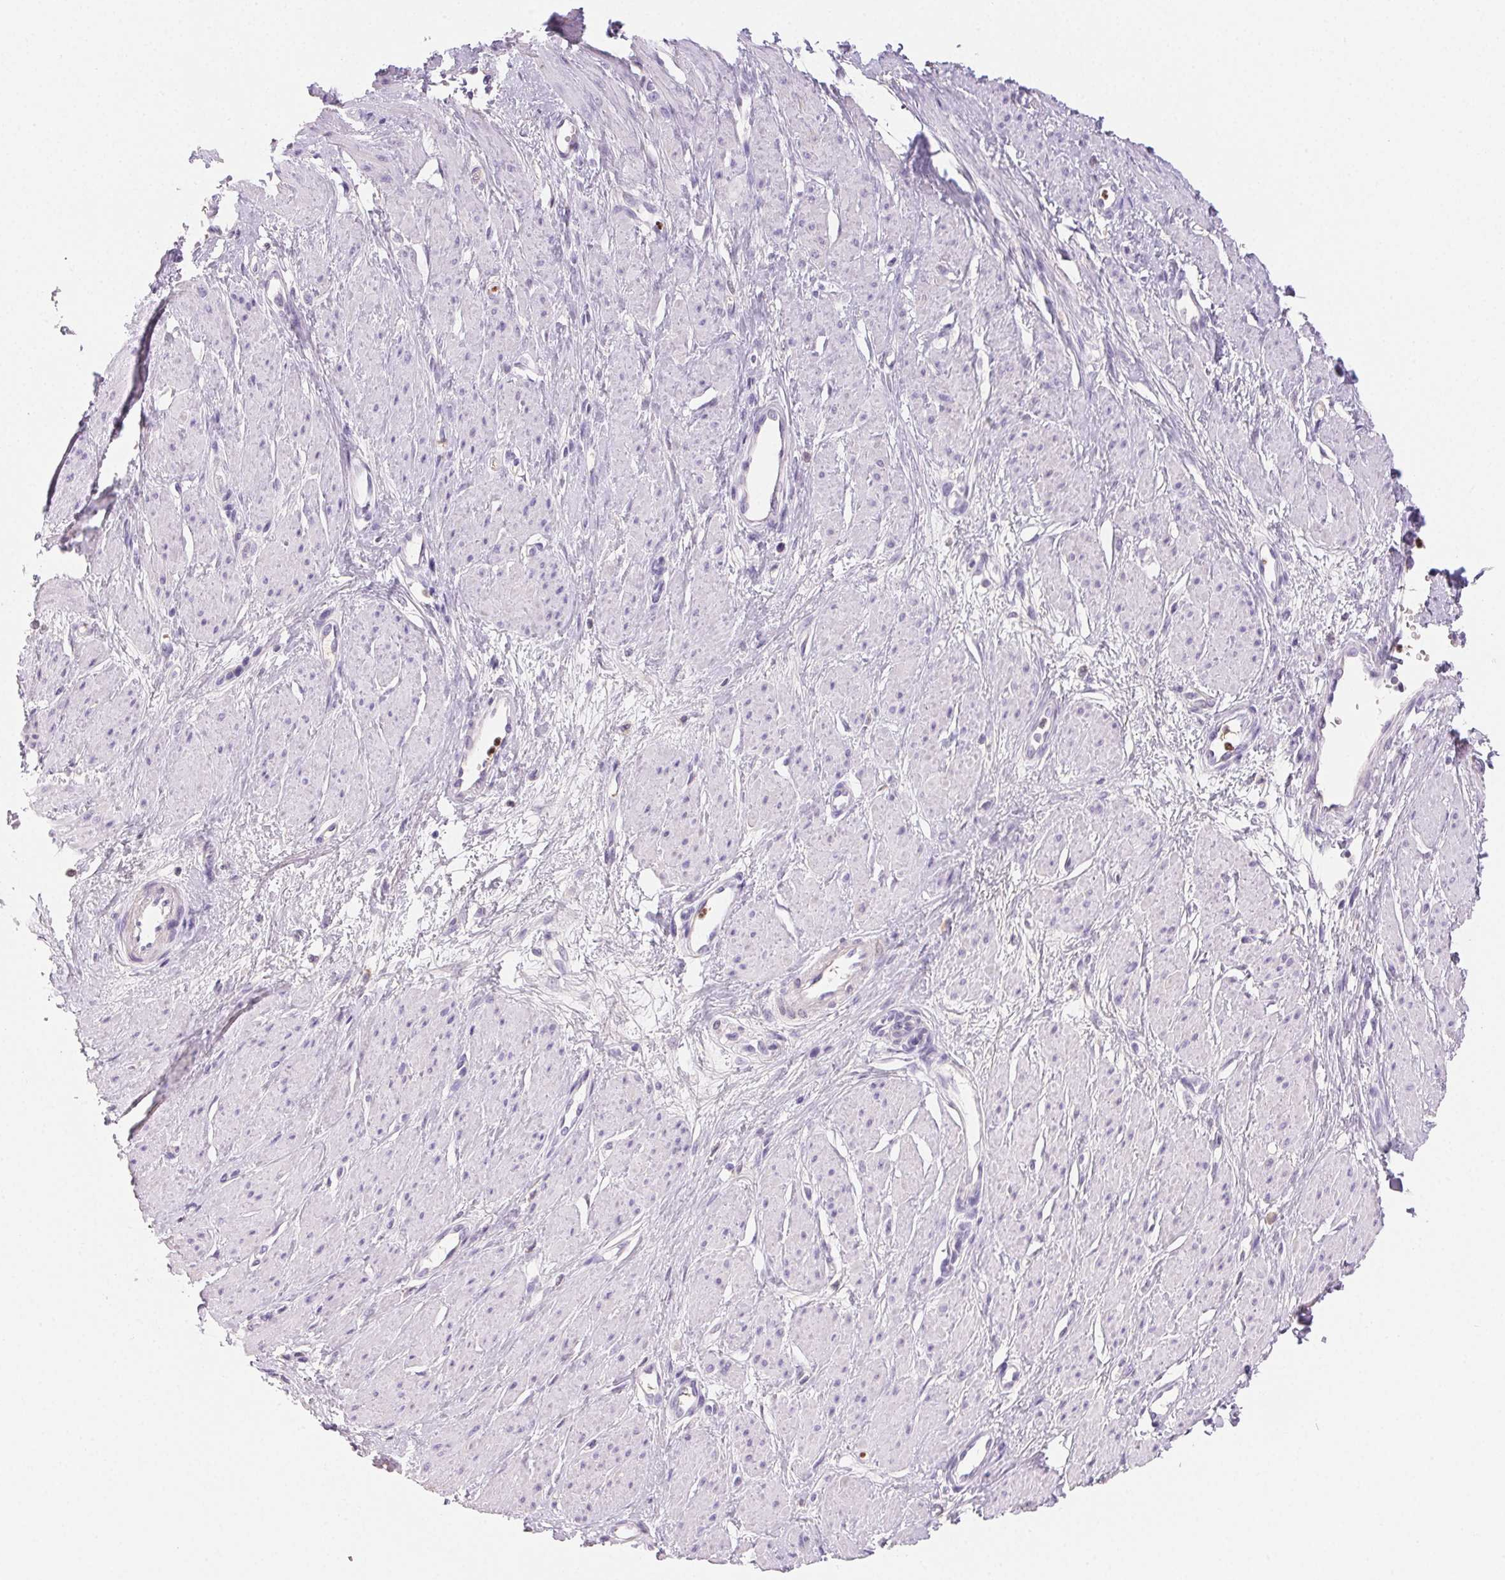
{"staining": {"intensity": "negative", "quantity": "none", "location": "none"}, "tissue": "smooth muscle", "cell_type": "Smooth muscle cells", "image_type": "normal", "snomed": [{"axis": "morphology", "description": "Normal tissue, NOS"}, {"axis": "topography", "description": "Smooth muscle"}, {"axis": "topography", "description": "Uterus"}], "caption": "High magnification brightfield microscopy of benign smooth muscle stained with DAB (brown) and counterstained with hematoxylin (blue): smooth muscle cells show no significant expression.", "gene": "PADI4", "patient": {"sex": "female", "age": 39}}